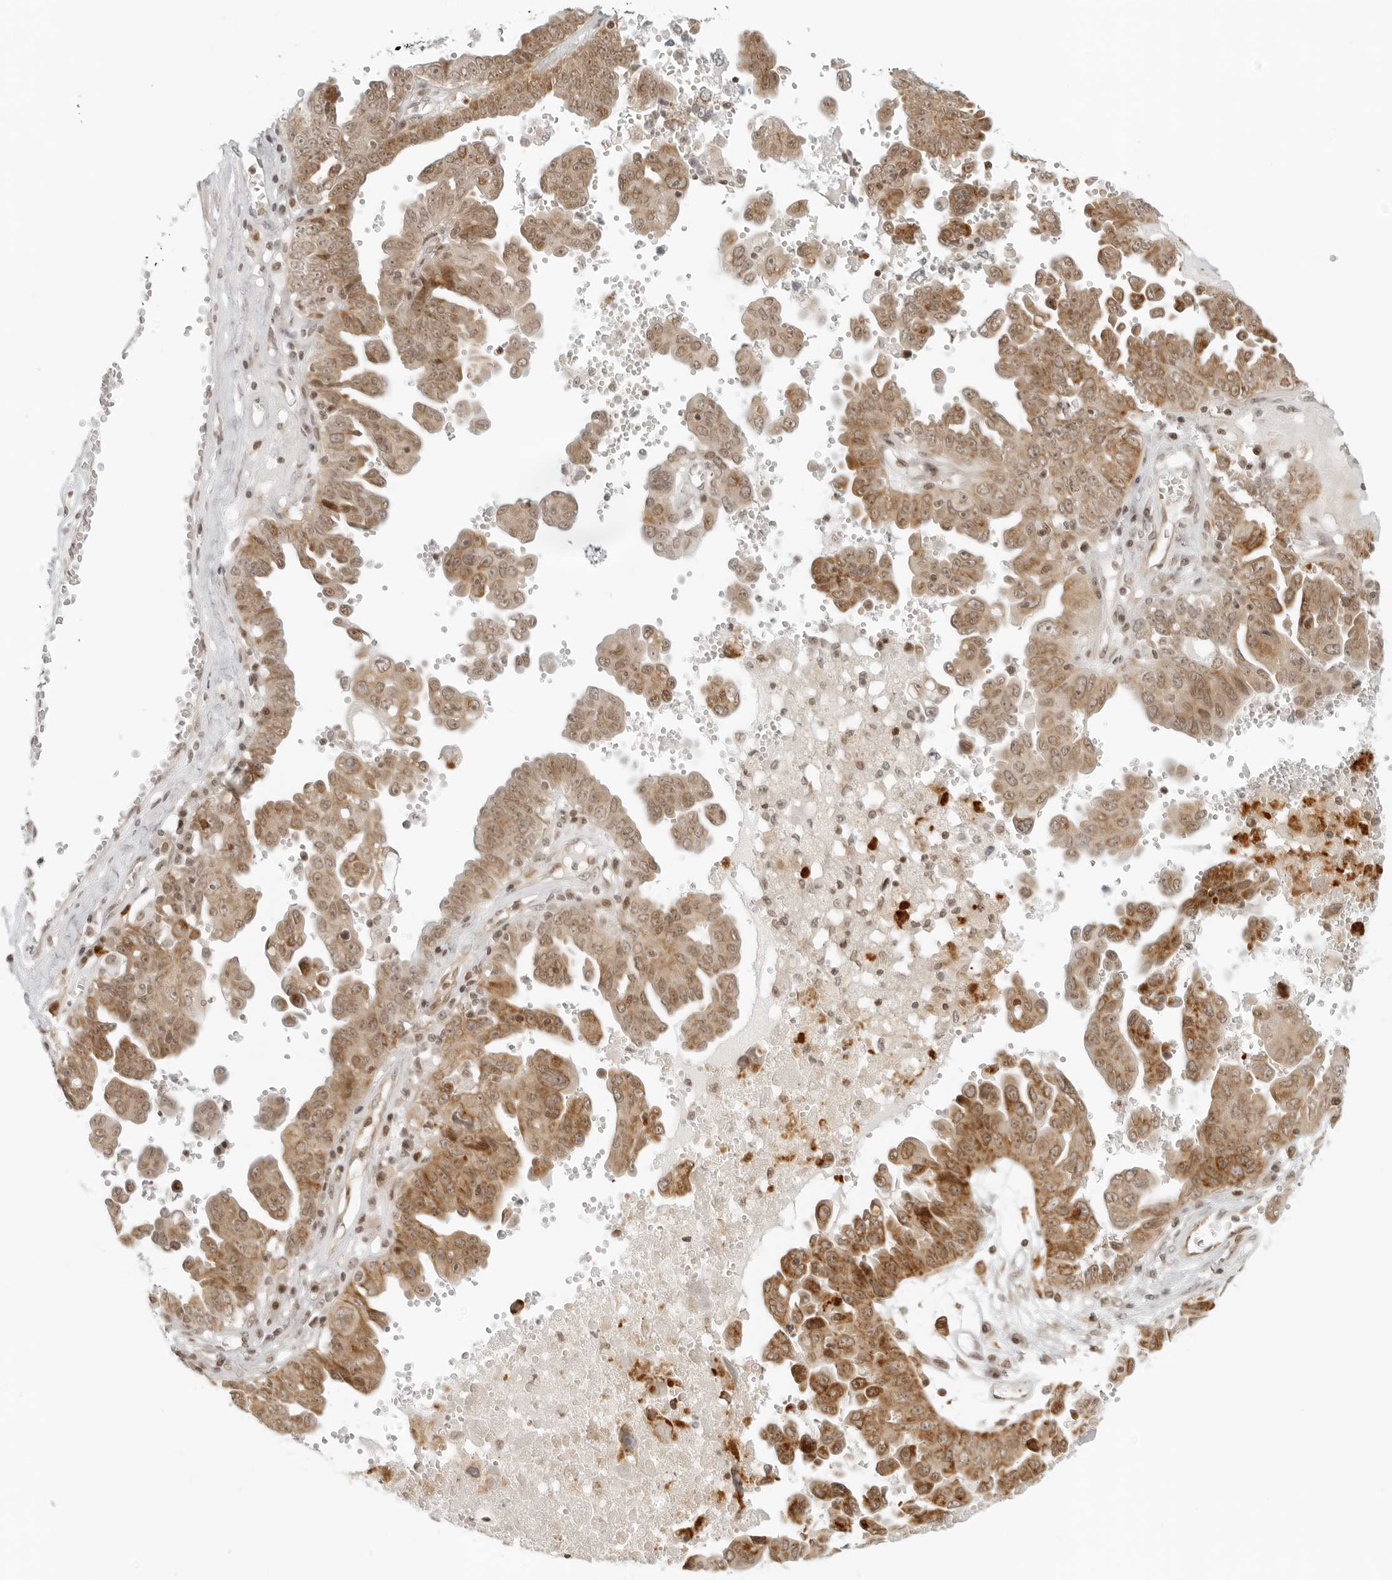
{"staining": {"intensity": "moderate", "quantity": ">75%", "location": "cytoplasmic/membranous,nuclear"}, "tissue": "ovarian cancer", "cell_type": "Tumor cells", "image_type": "cancer", "snomed": [{"axis": "morphology", "description": "Carcinoma, endometroid"}, {"axis": "topography", "description": "Ovary"}], "caption": "Ovarian cancer stained for a protein displays moderate cytoplasmic/membranous and nuclear positivity in tumor cells. The protein of interest is stained brown, and the nuclei are stained in blue (DAB (3,3'-diaminobenzidine) IHC with brightfield microscopy, high magnification).", "gene": "ZNF407", "patient": {"sex": "female", "age": 62}}